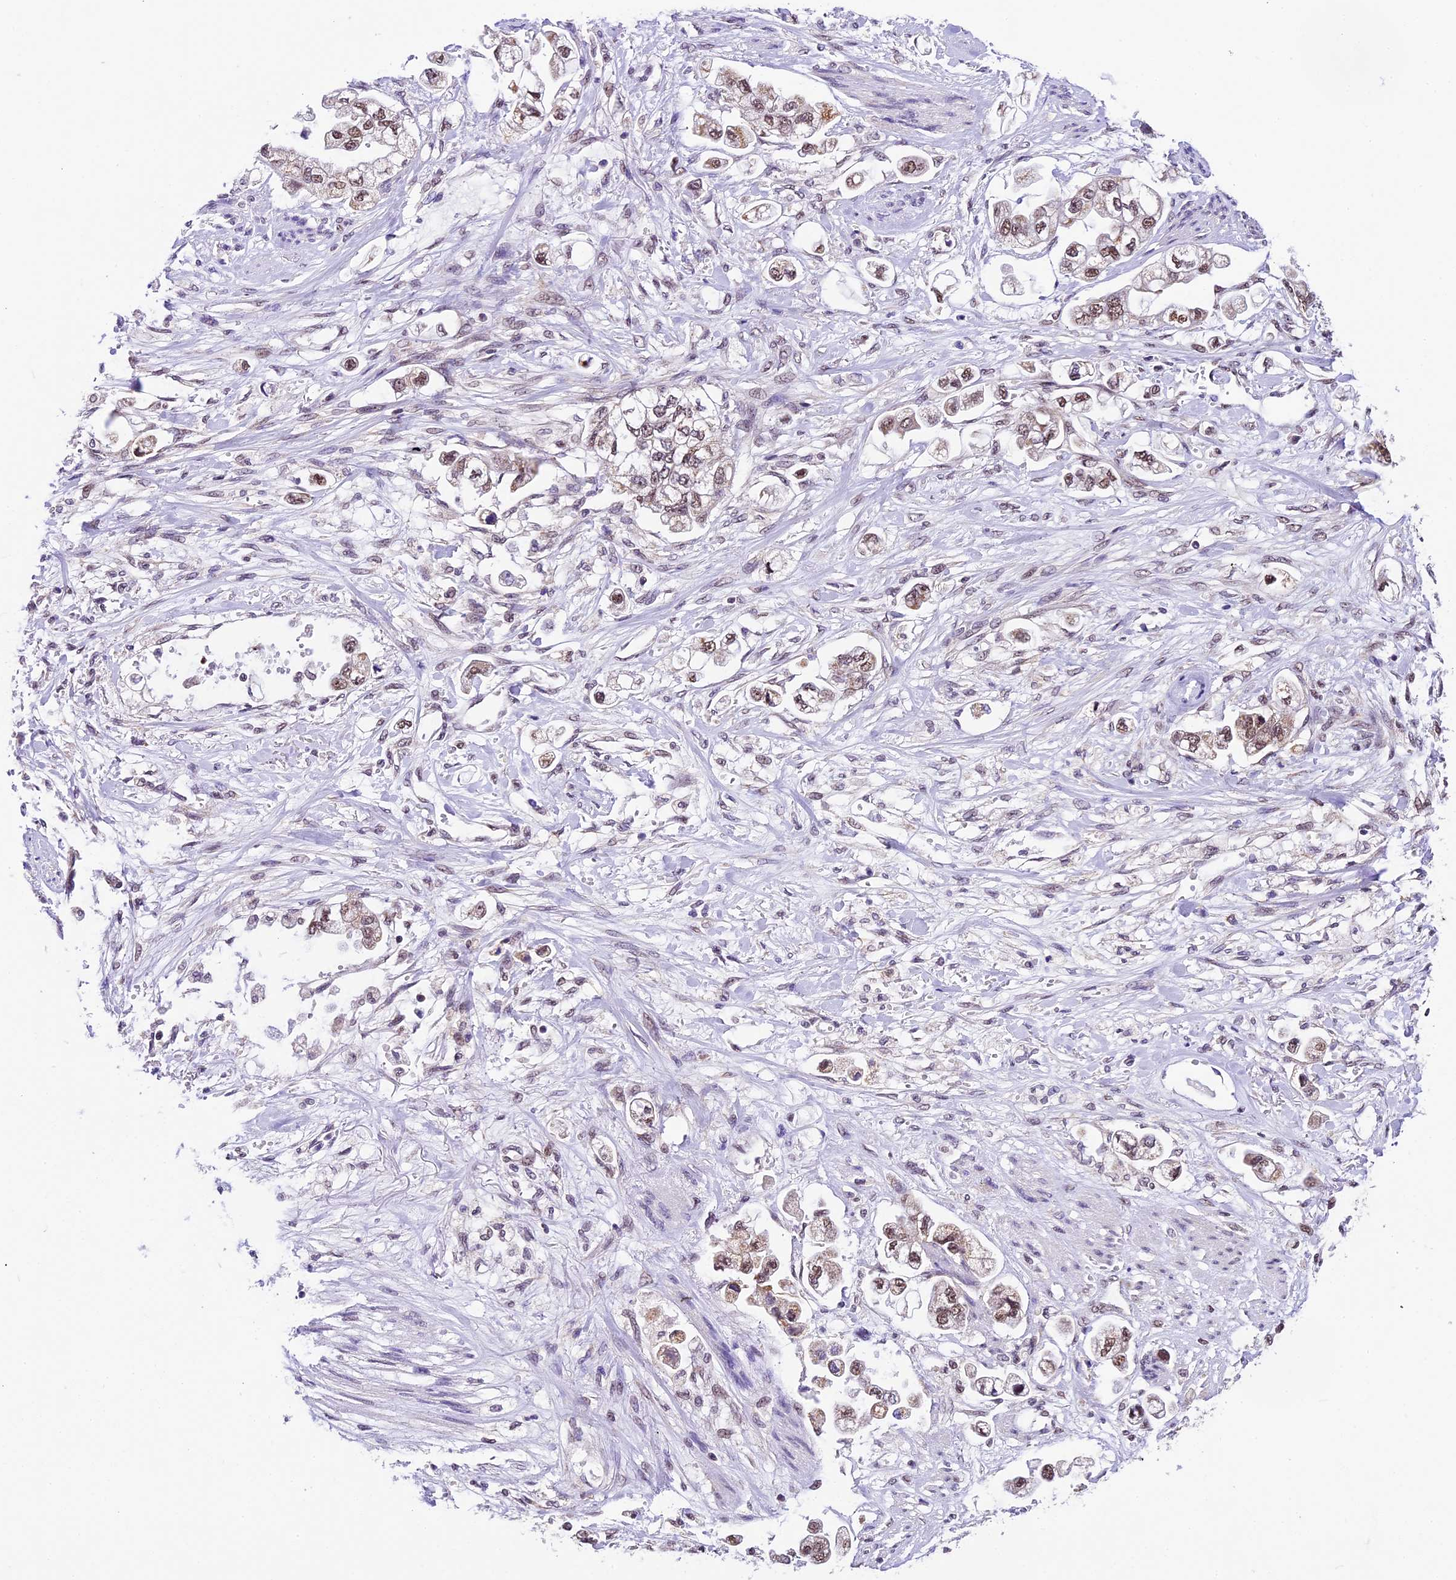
{"staining": {"intensity": "moderate", "quantity": "25%-75%", "location": "nuclear"}, "tissue": "stomach cancer", "cell_type": "Tumor cells", "image_type": "cancer", "snomed": [{"axis": "morphology", "description": "Adenocarcinoma, NOS"}, {"axis": "topography", "description": "Stomach"}], "caption": "A brown stain highlights moderate nuclear expression of a protein in stomach cancer (adenocarcinoma) tumor cells.", "gene": "CARS2", "patient": {"sex": "male", "age": 62}}